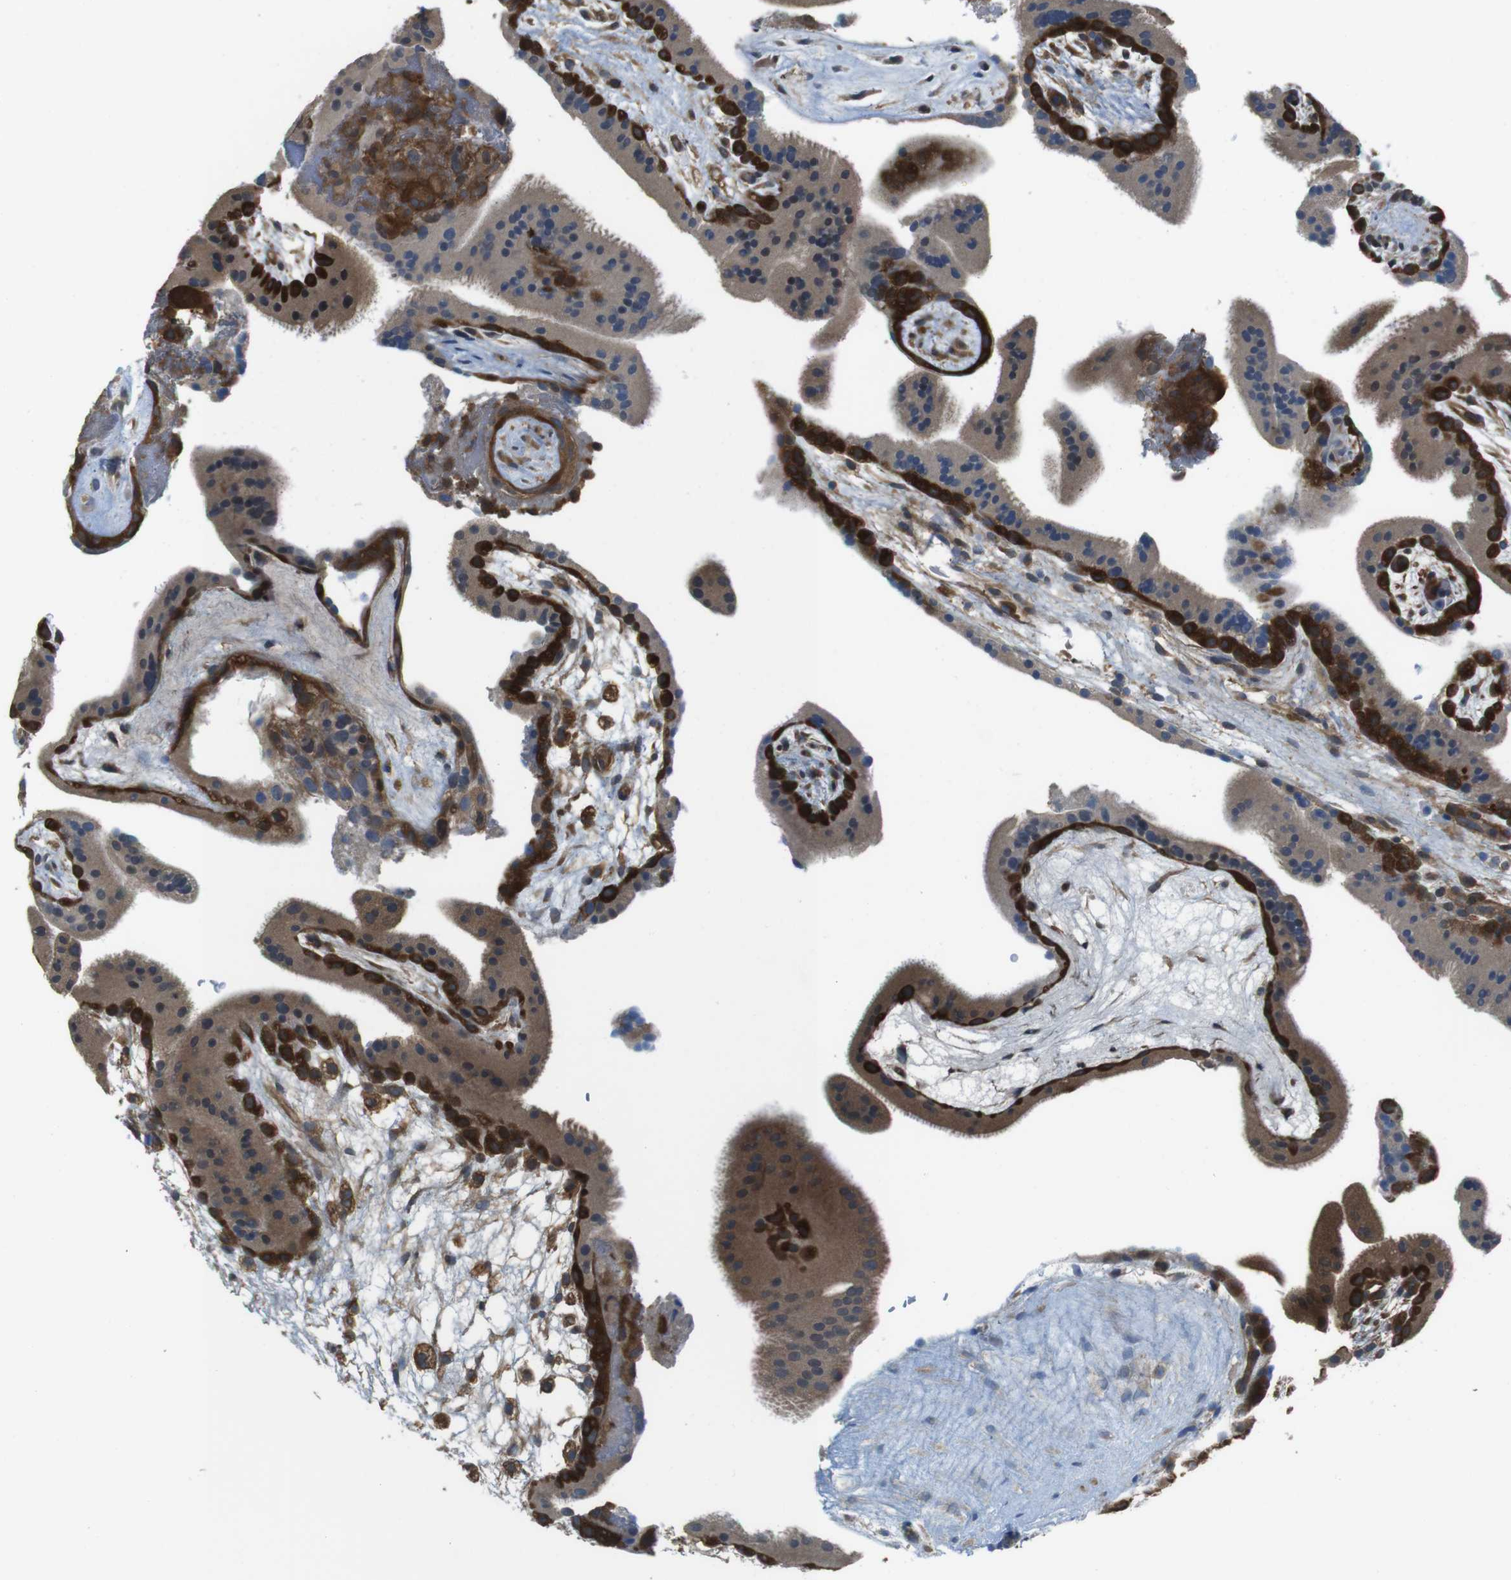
{"staining": {"intensity": "strong", "quantity": "25%-75%", "location": "cytoplasmic/membranous"}, "tissue": "placenta", "cell_type": "Trophoblastic cells", "image_type": "normal", "snomed": [{"axis": "morphology", "description": "Normal tissue, NOS"}, {"axis": "topography", "description": "Placenta"}], "caption": "DAB immunohistochemical staining of unremarkable human placenta exhibits strong cytoplasmic/membranous protein expression in about 25%-75% of trophoblastic cells. Immunohistochemistry (ihc) stains the protein in brown and the nuclei are stained blue.", "gene": "MTHFD1L", "patient": {"sex": "female", "age": 19}}